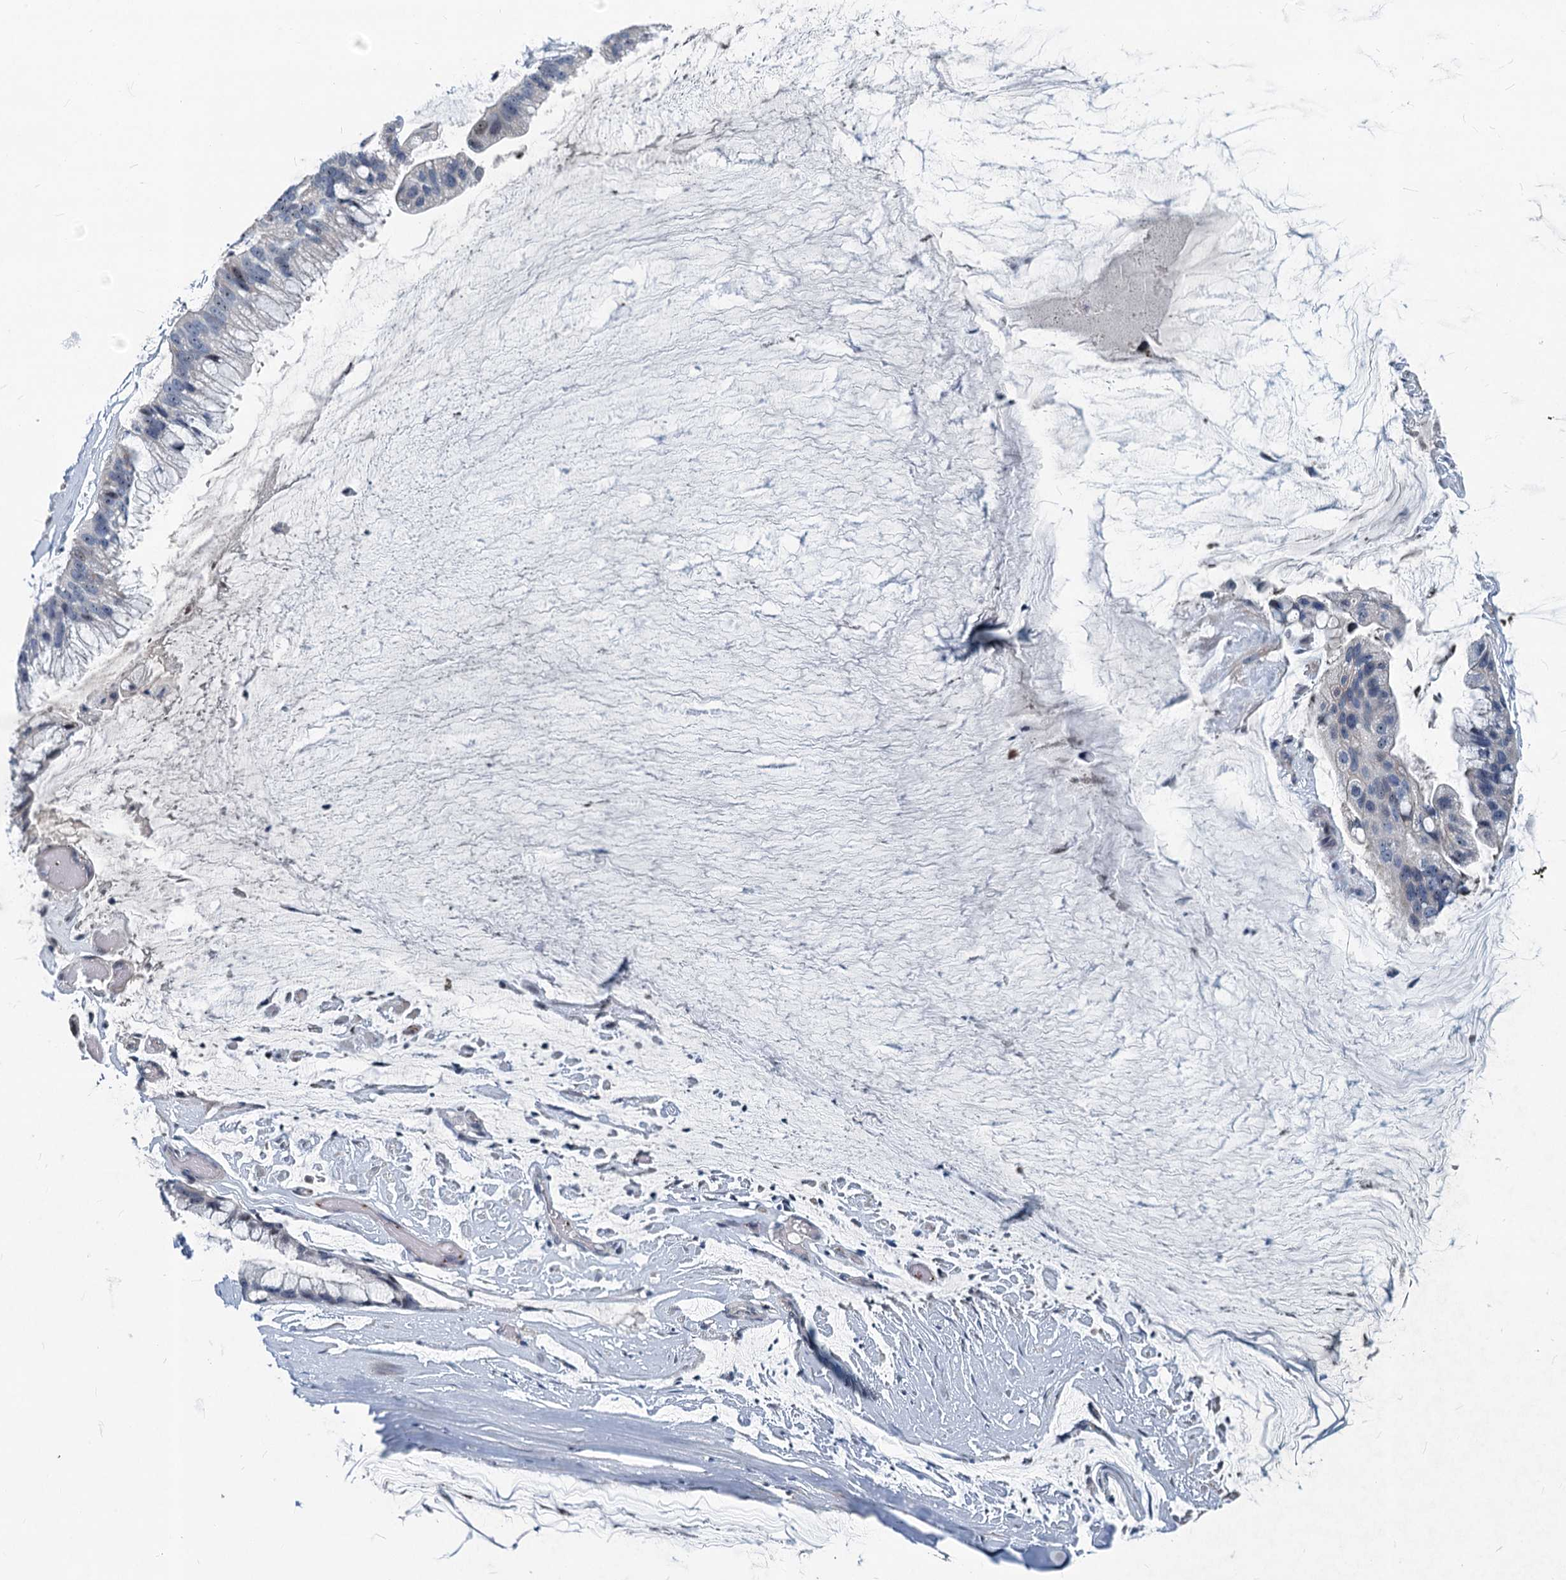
{"staining": {"intensity": "weak", "quantity": "<25%", "location": "nuclear"}, "tissue": "ovarian cancer", "cell_type": "Tumor cells", "image_type": "cancer", "snomed": [{"axis": "morphology", "description": "Cystadenocarcinoma, mucinous, NOS"}, {"axis": "topography", "description": "Ovary"}], "caption": "This photomicrograph is of ovarian cancer stained with immunohistochemistry to label a protein in brown with the nuclei are counter-stained blue. There is no staining in tumor cells. (DAB IHC visualized using brightfield microscopy, high magnification).", "gene": "ASXL3", "patient": {"sex": "female", "age": 39}}